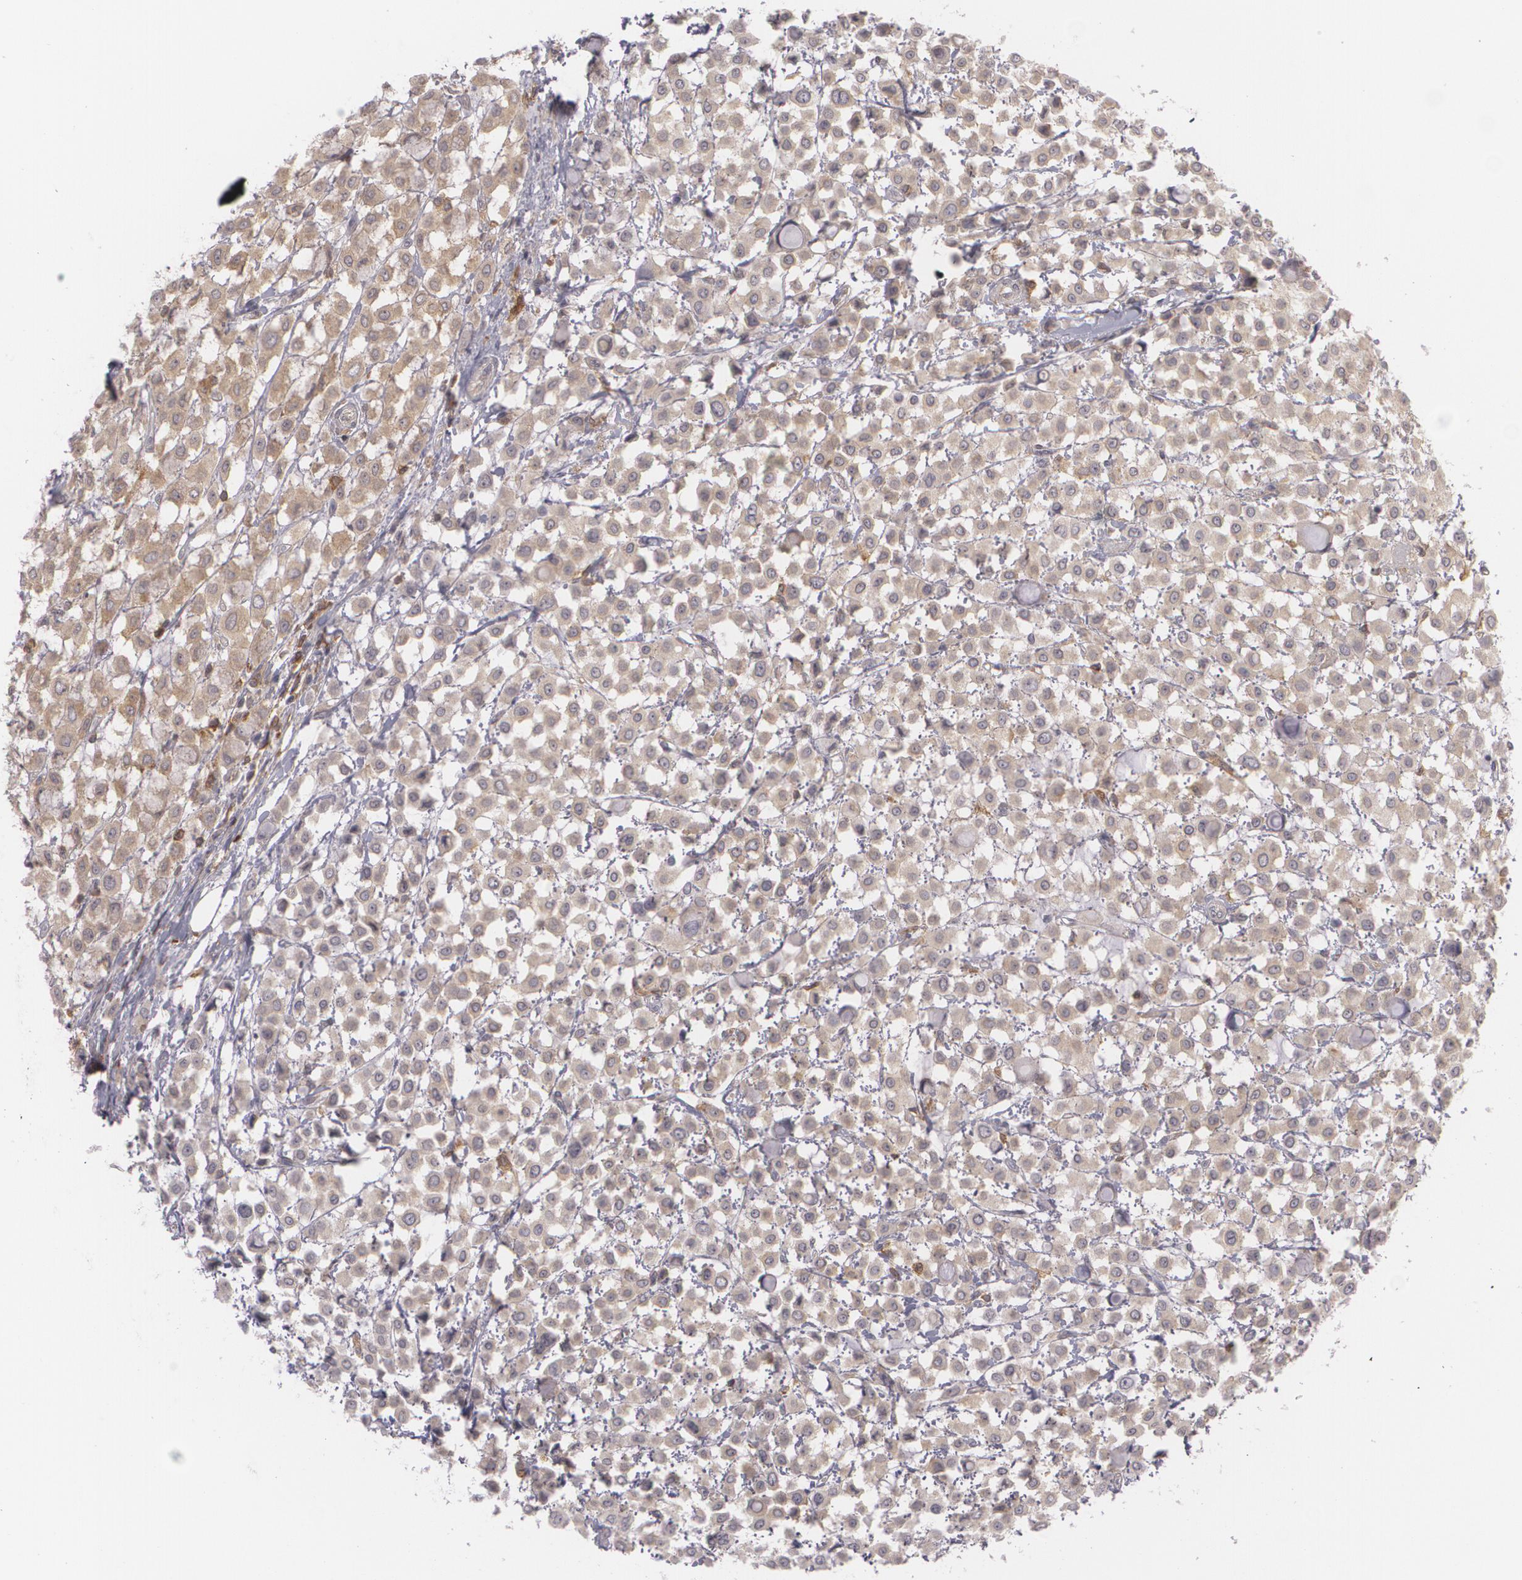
{"staining": {"intensity": "weak", "quantity": ">75%", "location": "cytoplasmic/membranous"}, "tissue": "breast cancer", "cell_type": "Tumor cells", "image_type": "cancer", "snomed": [{"axis": "morphology", "description": "Lobular carcinoma"}, {"axis": "topography", "description": "Breast"}], "caption": "Immunohistochemistry (DAB) staining of human breast cancer (lobular carcinoma) displays weak cytoplasmic/membranous protein positivity in approximately >75% of tumor cells.", "gene": "BIN1", "patient": {"sex": "female", "age": 85}}